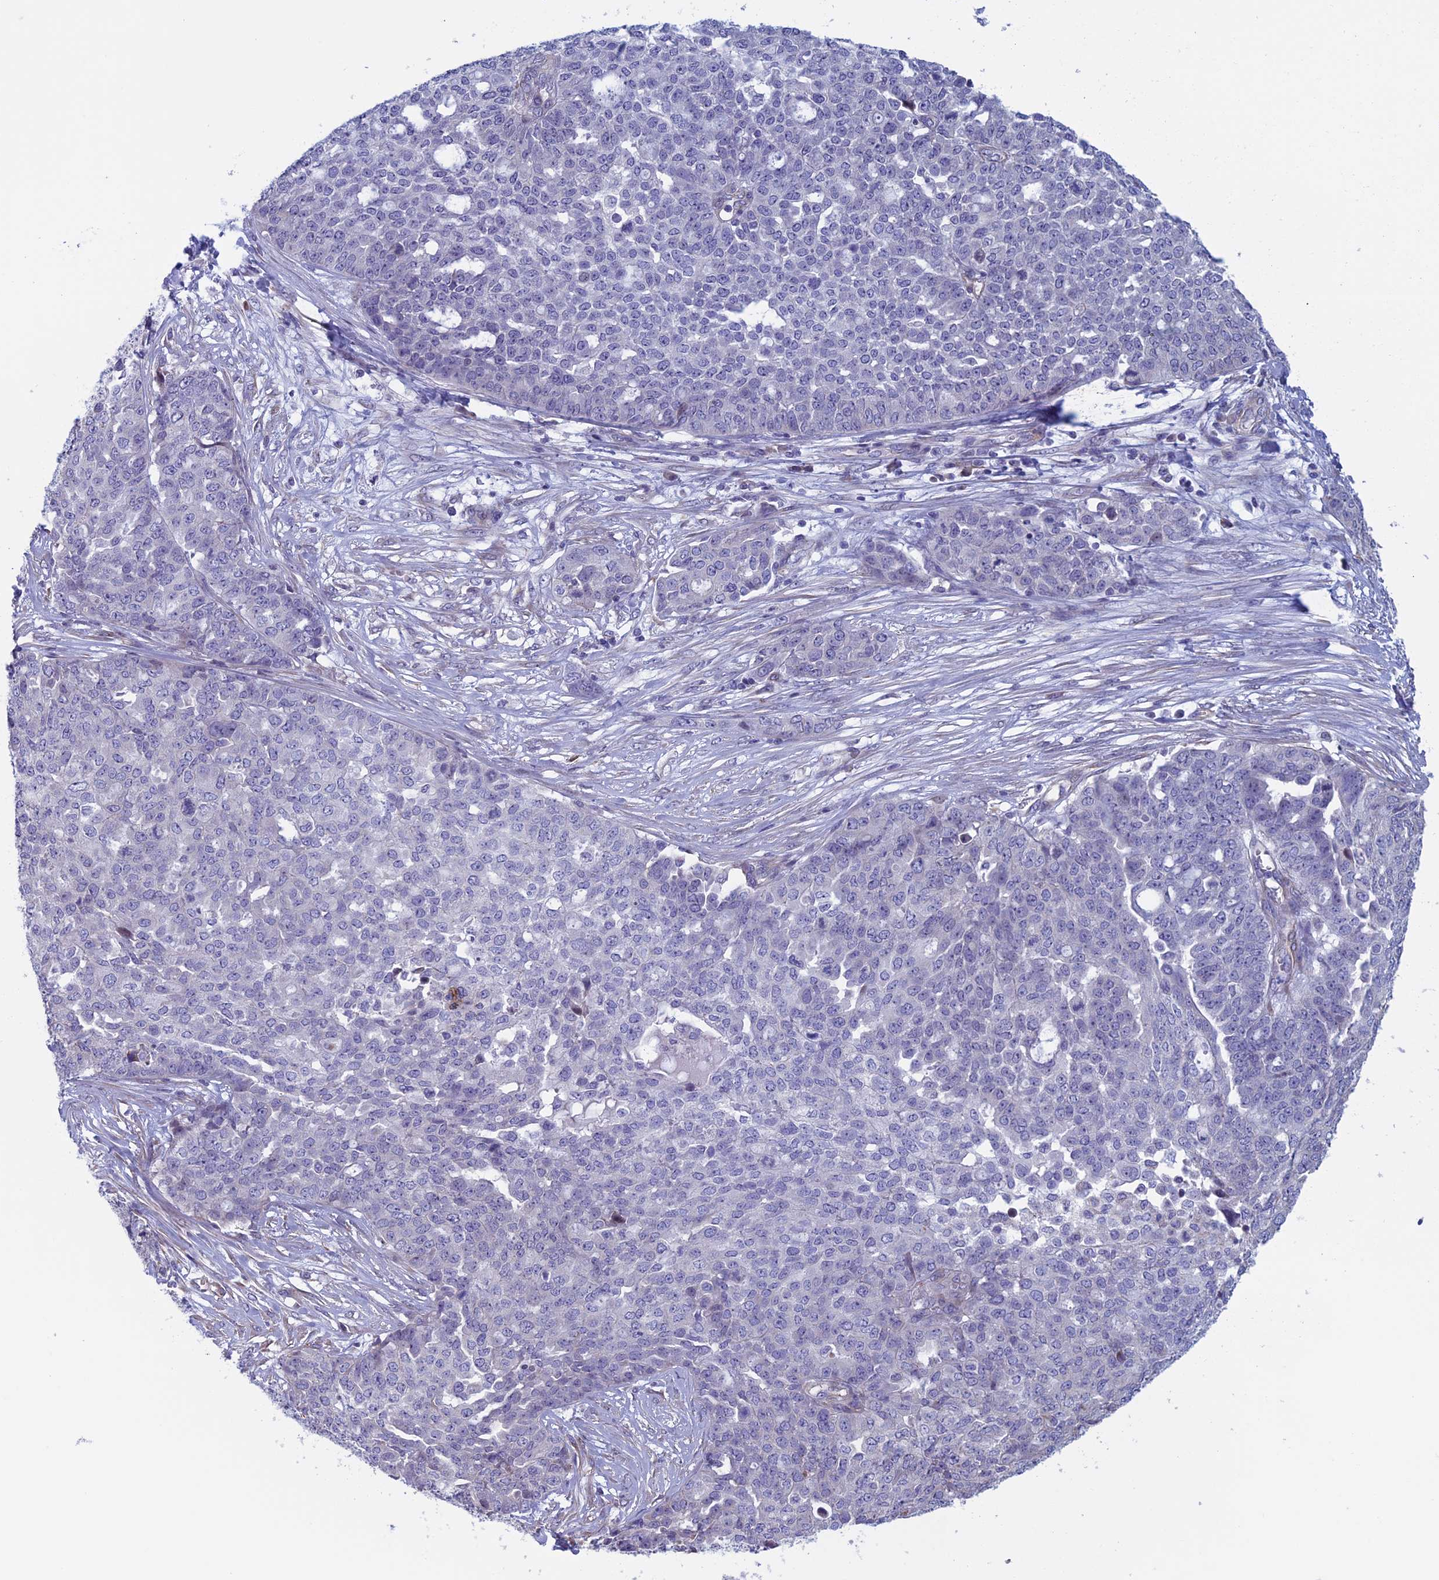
{"staining": {"intensity": "negative", "quantity": "none", "location": "none"}, "tissue": "ovarian cancer", "cell_type": "Tumor cells", "image_type": "cancer", "snomed": [{"axis": "morphology", "description": "Cystadenocarcinoma, serous, NOS"}, {"axis": "topography", "description": "Soft tissue"}, {"axis": "topography", "description": "Ovary"}], "caption": "Ovarian cancer (serous cystadenocarcinoma) was stained to show a protein in brown. There is no significant staining in tumor cells.", "gene": "BCL2L10", "patient": {"sex": "female", "age": 57}}